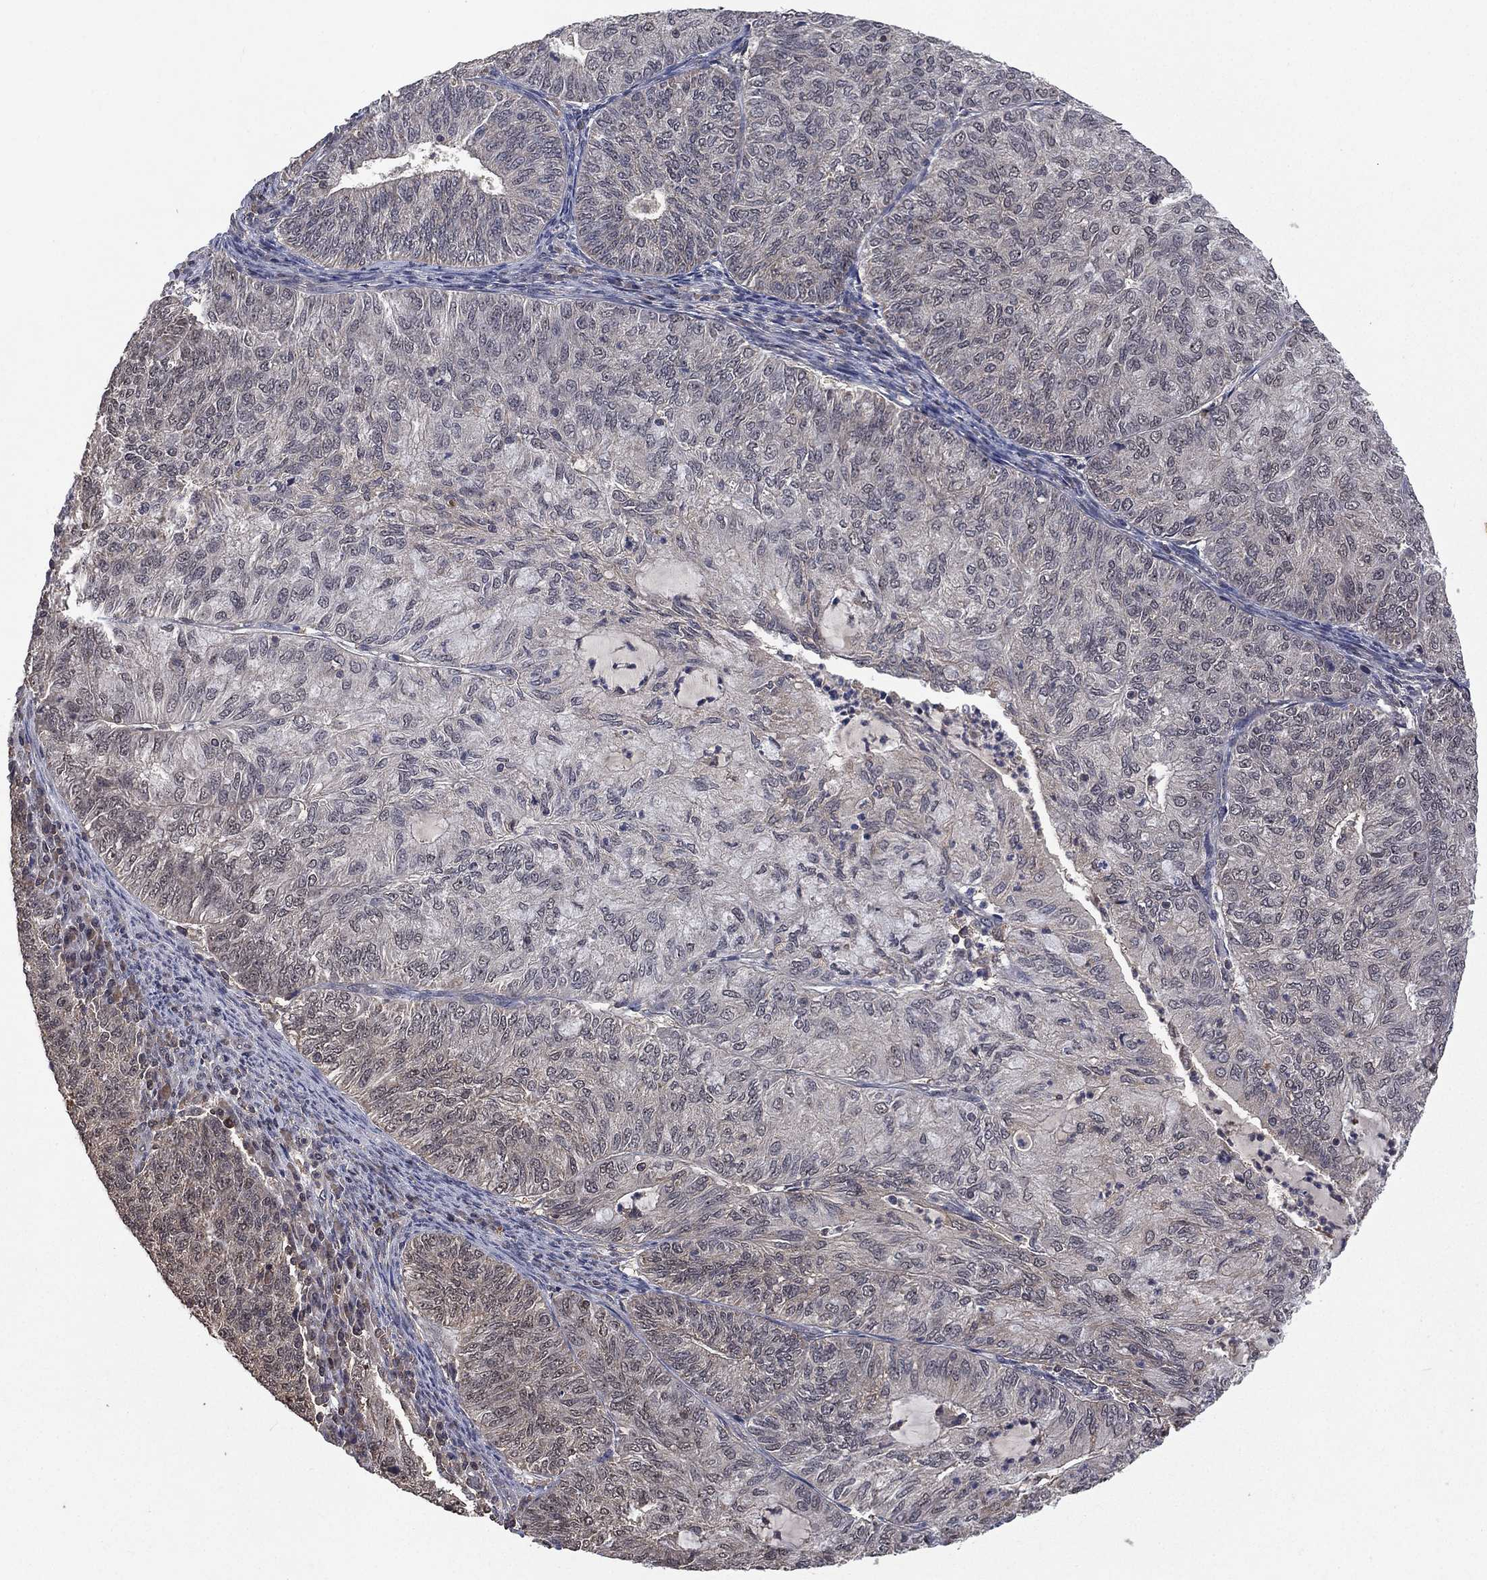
{"staining": {"intensity": "negative", "quantity": "none", "location": "none"}, "tissue": "endometrial cancer", "cell_type": "Tumor cells", "image_type": "cancer", "snomed": [{"axis": "morphology", "description": "Adenocarcinoma, NOS"}, {"axis": "topography", "description": "Endometrium"}], "caption": "Protein analysis of endometrial adenocarcinoma demonstrates no significant positivity in tumor cells.", "gene": "NELFCD", "patient": {"sex": "female", "age": 82}}